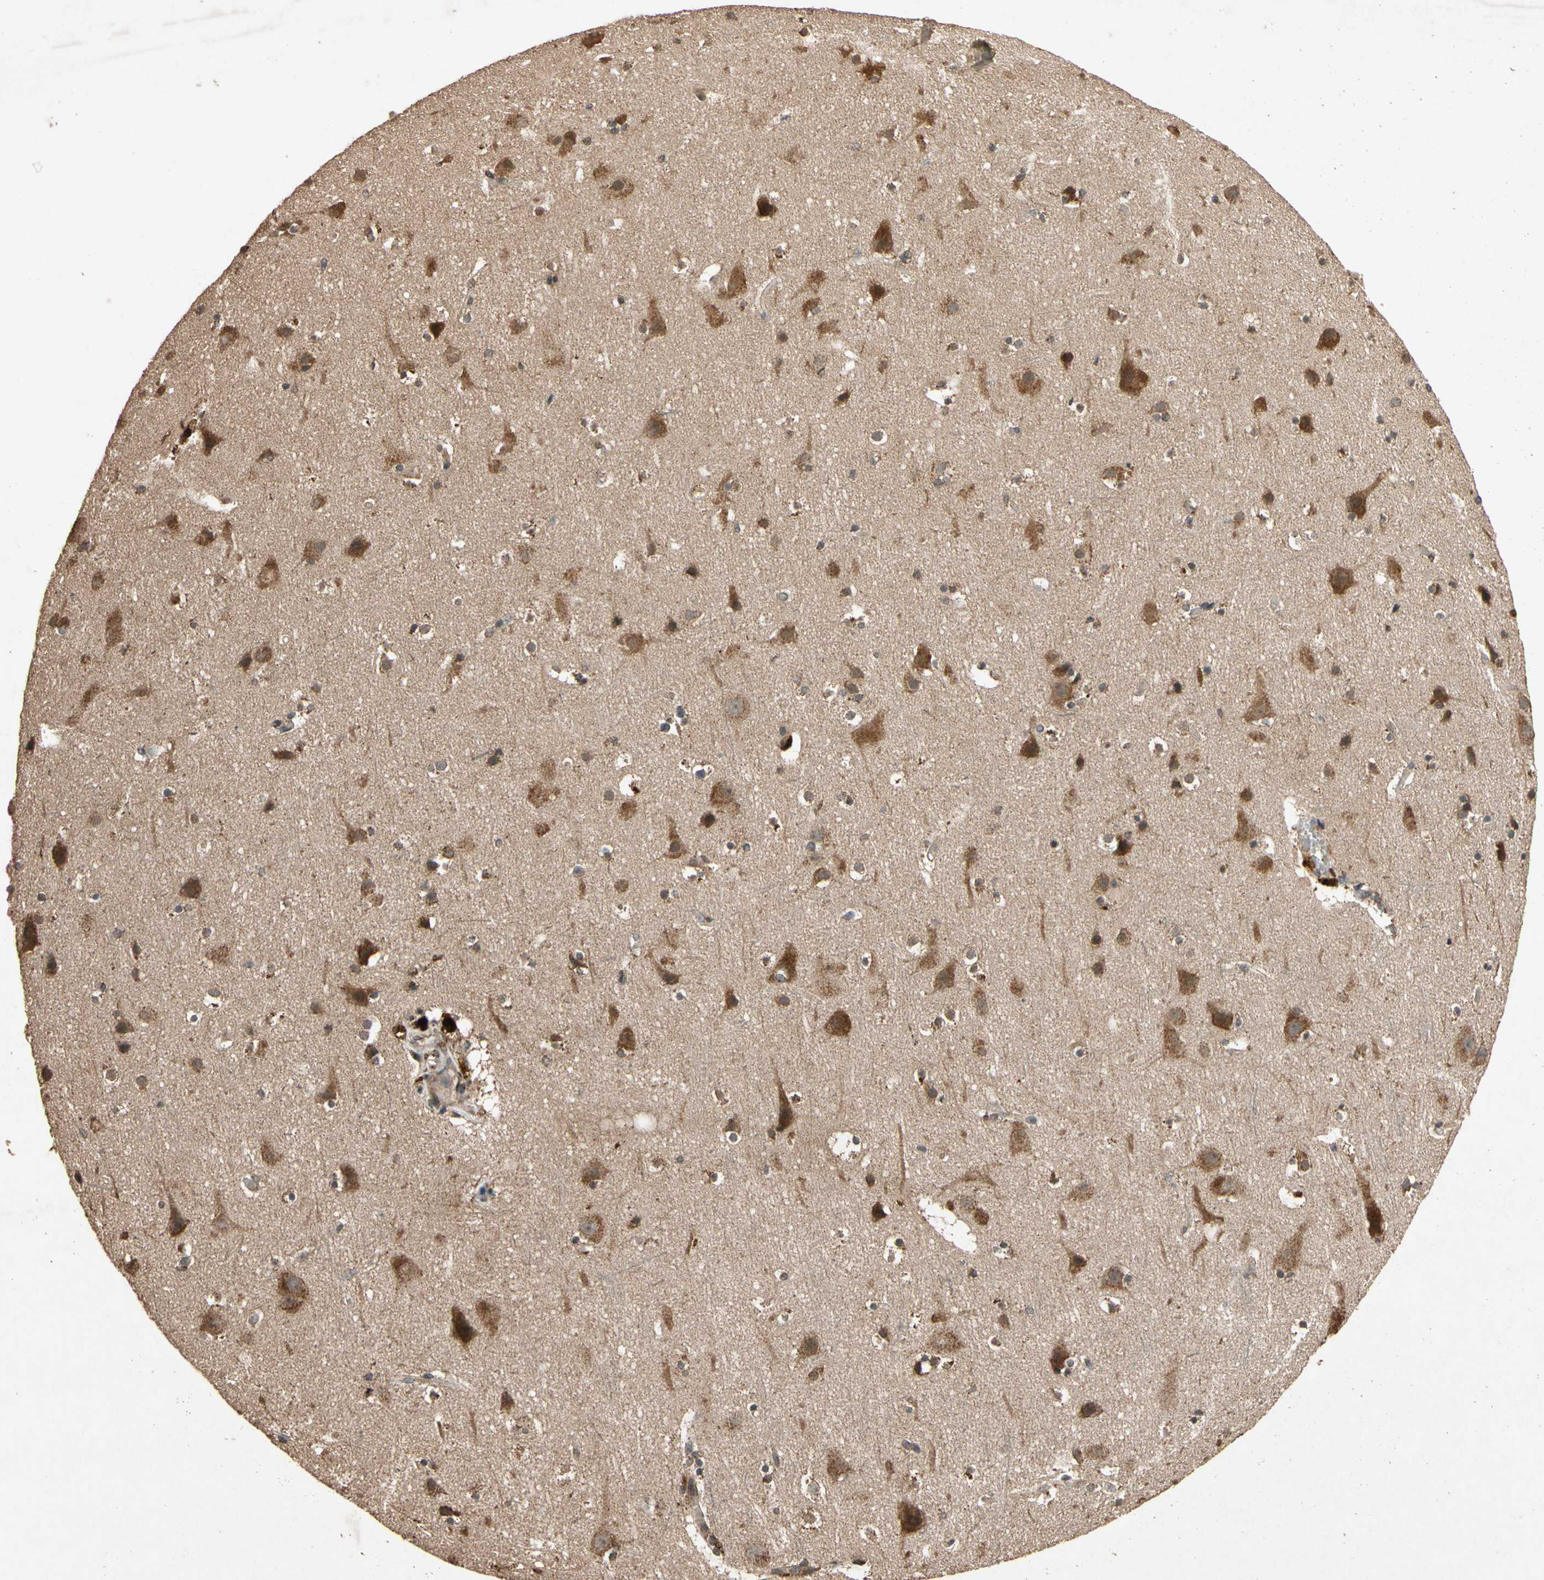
{"staining": {"intensity": "moderate", "quantity": ">75%", "location": "cytoplasmic/membranous"}, "tissue": "cerebral cortex", "cell_type": "Endothelial cells", "image_type": "normal", "snomed": [{"axis": "morphology", "description": "Normal tissue, NOS"}, {"axis": "topography", "description": "Cerebral cortex"}], "caption": "Unremarkable cerebral cortex reveals moderate cytoplasmic/membranous staining in about >75% of endothelial cells, visualized by immunohistochemistry.", "gene": "TXN2", "patient": {"sex": "male", "age": 45}}